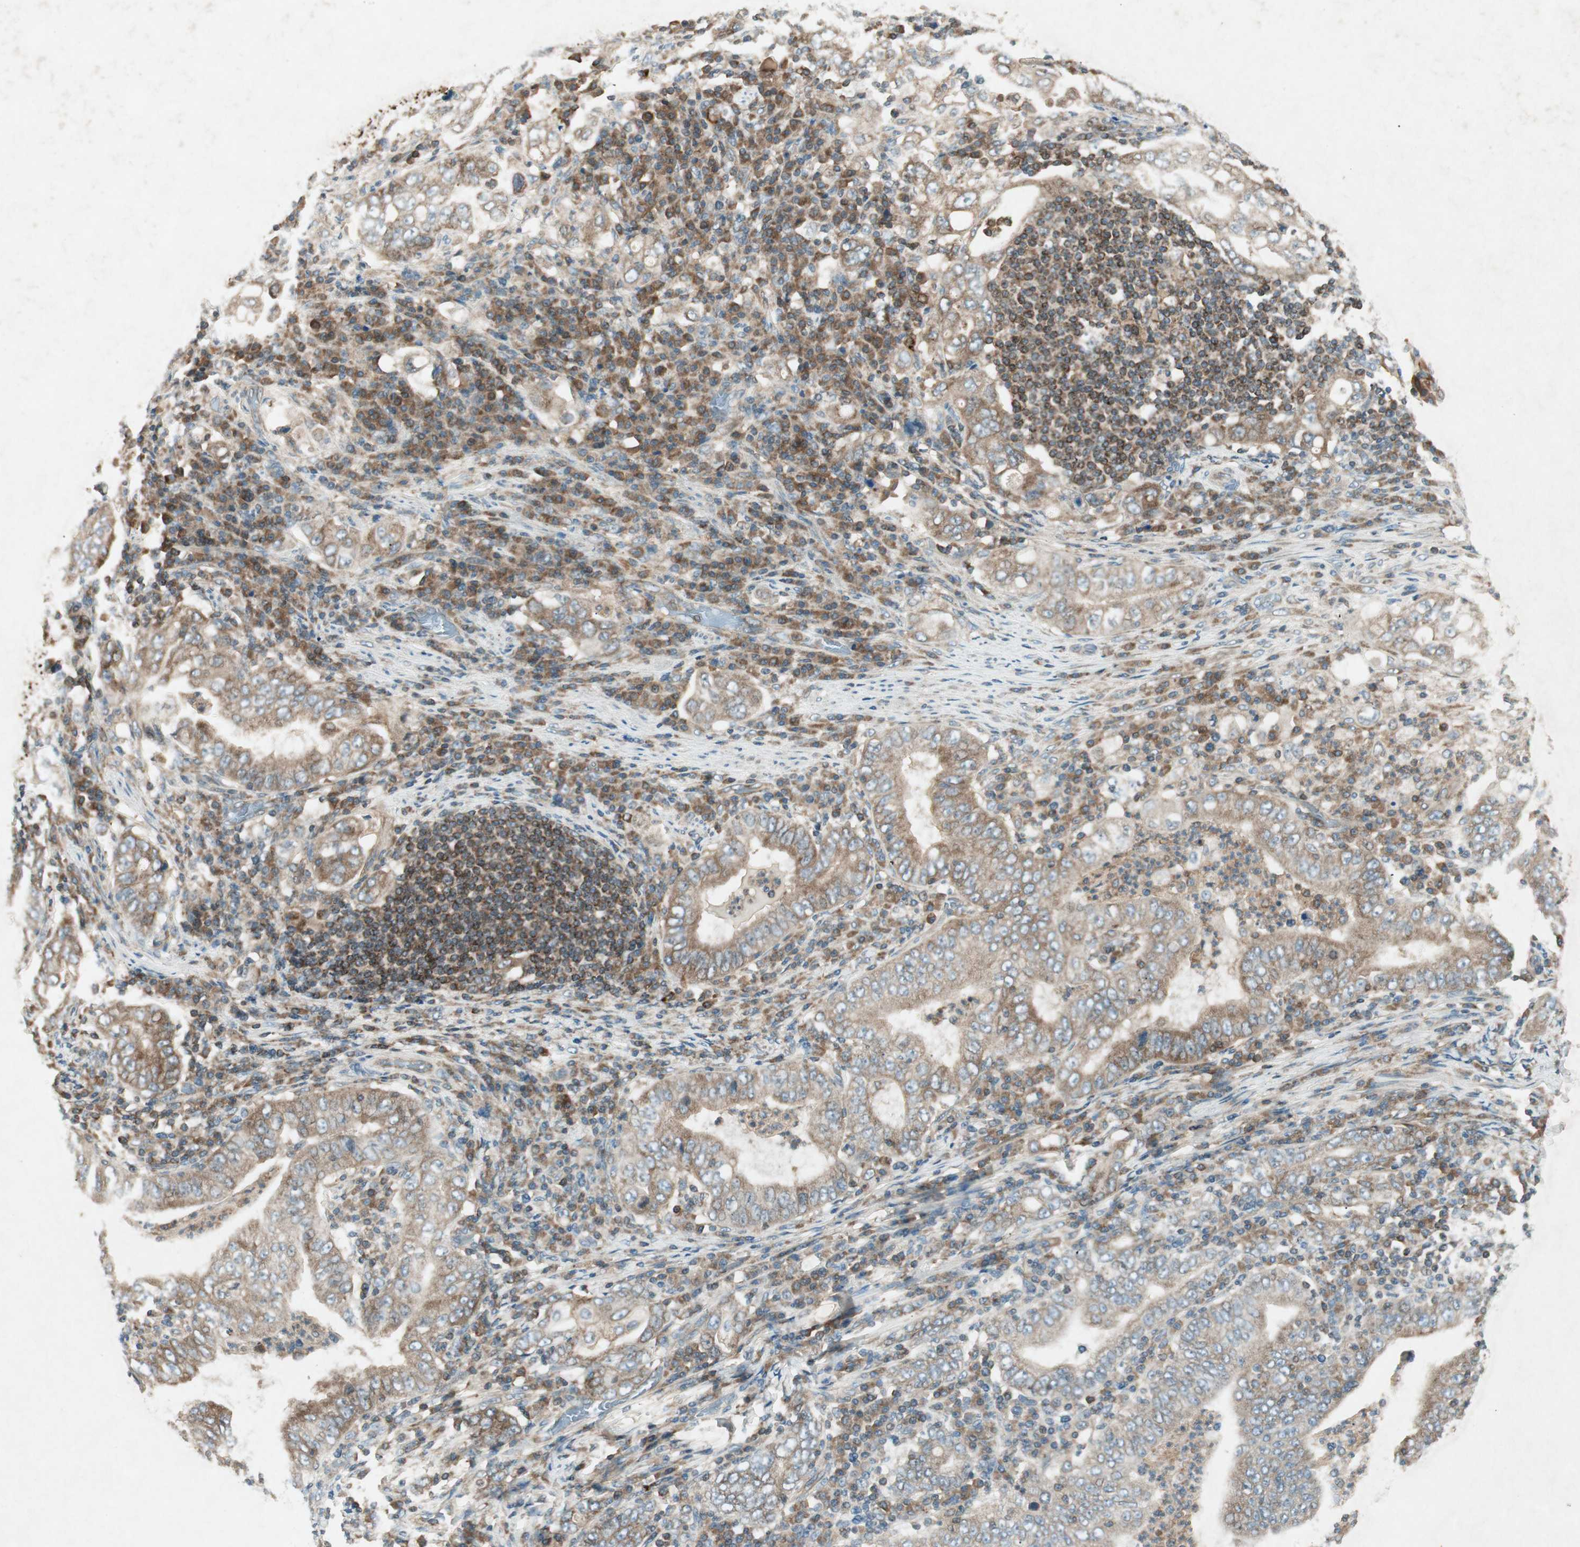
{"staining": {"intensity": "moderate", "quantity": ">75%", "location": "cytoplasmic/membranous"}, "tissue": "stomach cancer", "cell_type": "Tumor cells", "image_type": "cancer", "snomed": [{"axis": "morphology", "description": "Normal tissue, NOS"}, {"axis": "morphology", "description": "Adenocarcinoma, NOS"}, {"axis": "topography", "description": "Esophagus"}, {"axis": "topography", "description": "Stomach, upper"}, {"axis": "topography", "description": "Peripheral nerve tissue"}], "caption": "Human adenocarcinoma (stomach) stained with a protein marker shows moderate staining in tumor cells.", "gene": "CHADL", "patient": {"sex": "male", "age": 62}}